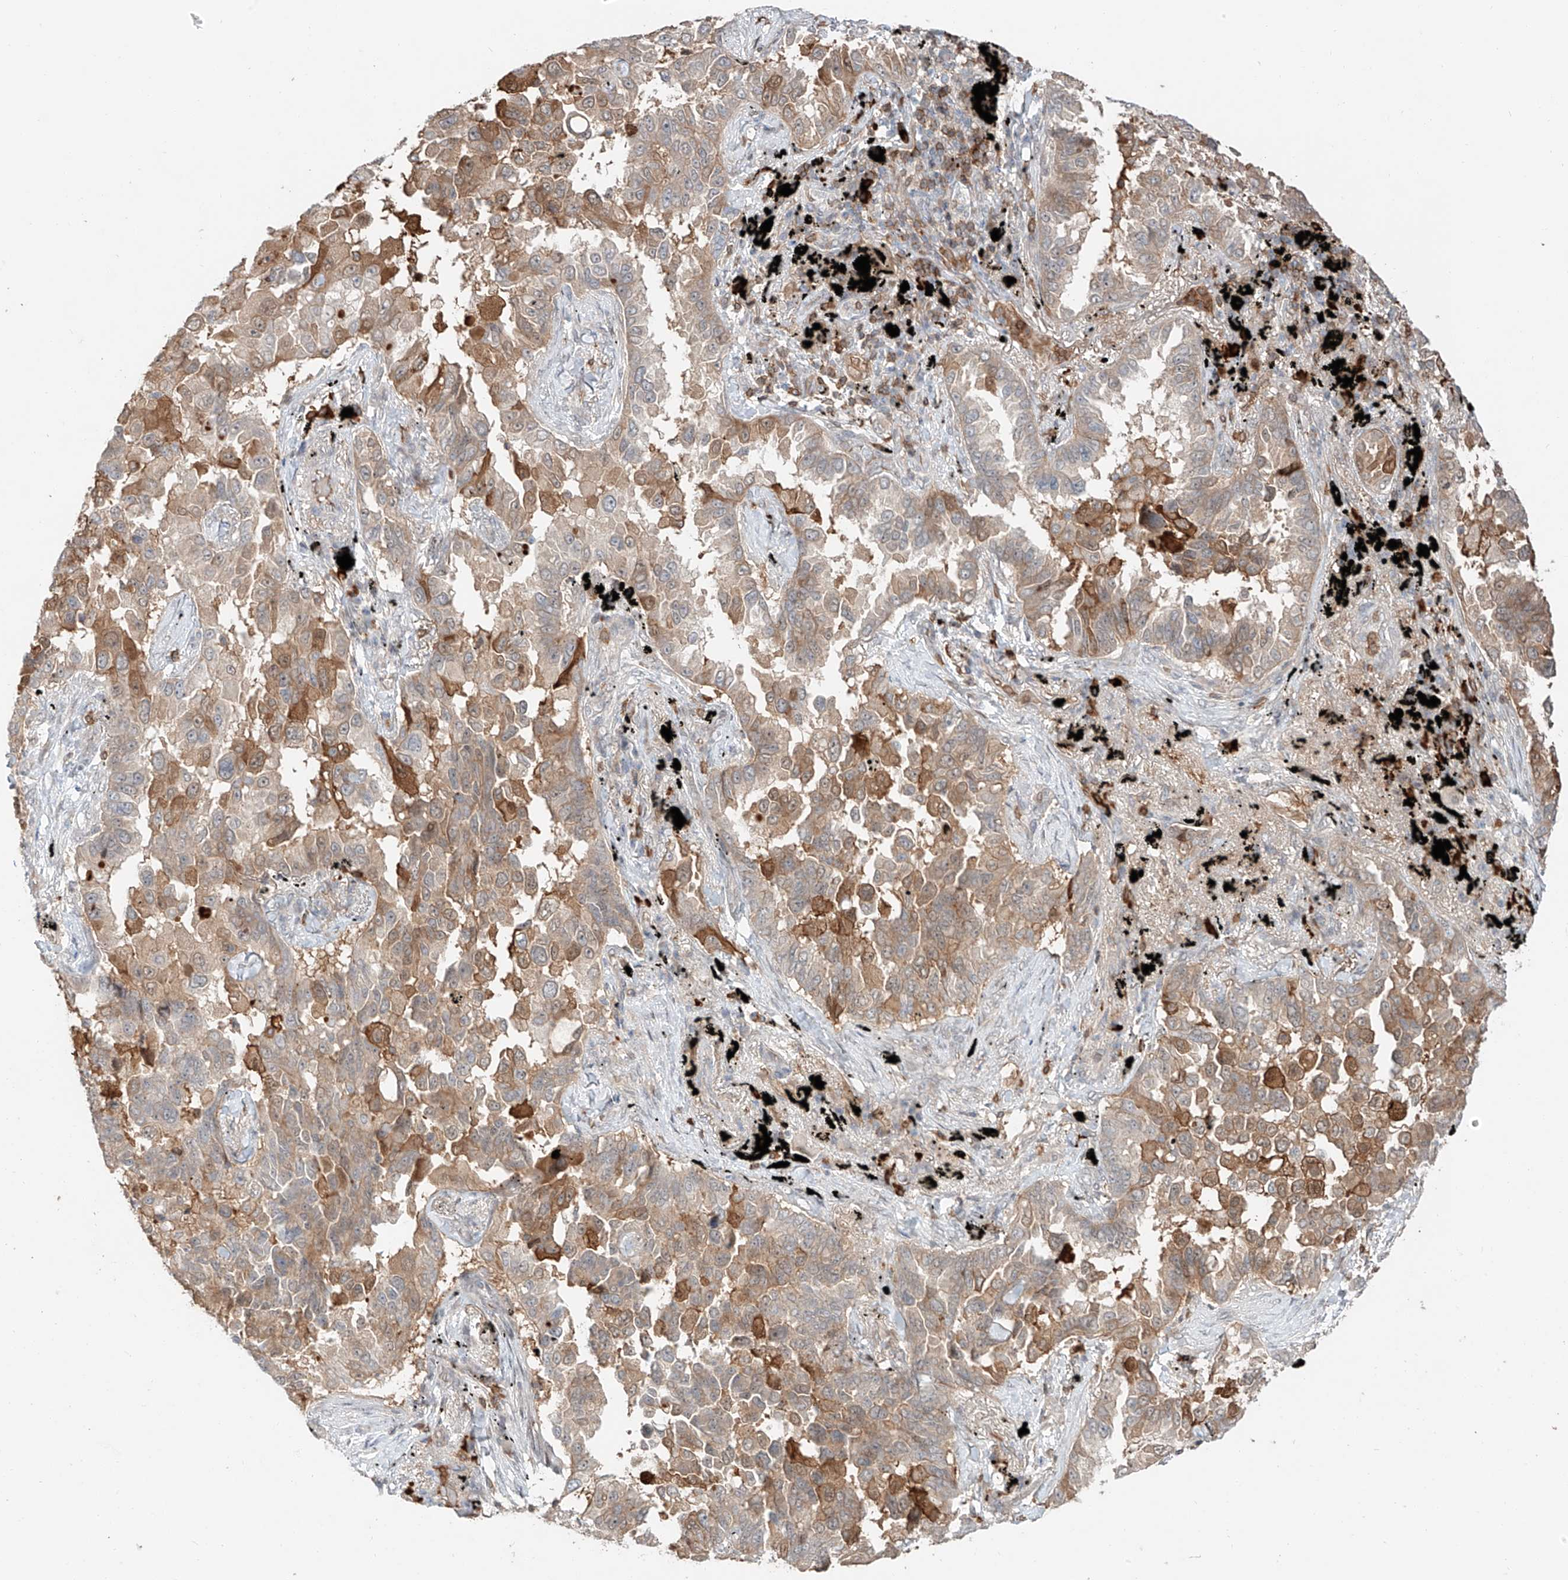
{"staining": {"intensity": "moderate", "quantity": "25%-75%", "location": "cytoplasmic/membranous"}, "tissue": "lung cancer", "cell_type": "Tumor cells", "image_type": "cancer", "snomed": [{"axis": "morphology", "description": "Adenocarcinoma, NOS"}, {"axis": "topography", "description": "Lung"}], "caption": "An image showing moderate cytoplasmic/membranous expression in about 25%-75% of tumor cells in lung cancer, as visualized by brown immunohistochemical staining.", "gene": "CEP162", "patient": {"sex": "female", "age": 67}}